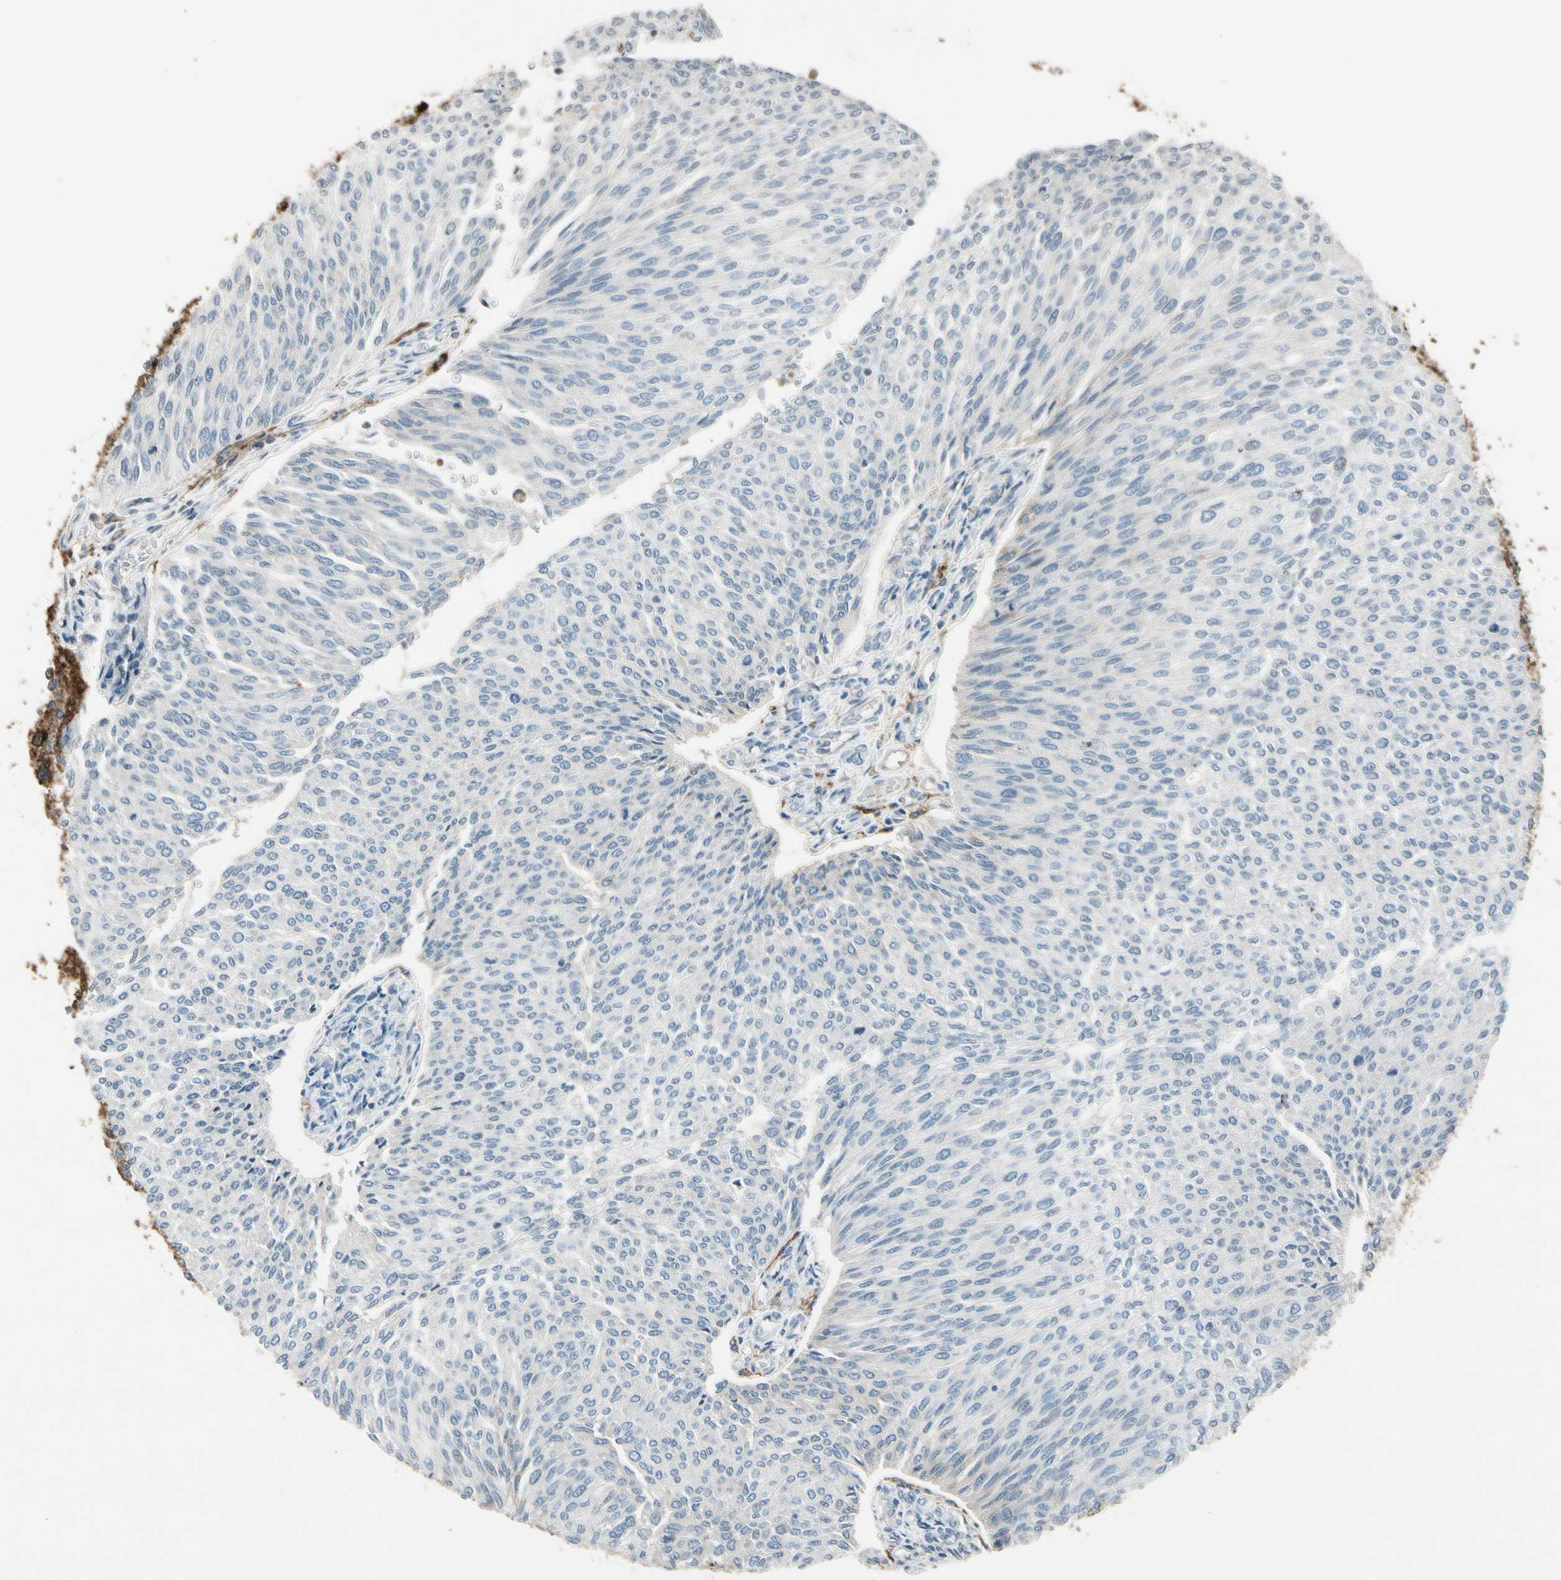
{"staining": {"intensity": "negative", "quantity": "none", "location": "none"}, "tissue": "urothelial cancer", "cell_type": "Tumor cells", "image_type": "cancer", "snomed": [{"axis": "morphology", "description": "Urothelial carcinoma, Low grade"}, {"axis": "topography", "description": "Urinary bladder"}], "caption": "This histopathology image is of urothelial cancer stained with immunohistochemistry to label a protein in brown with the nuclei are counter-stained blue. There is no positivity in tumor cells.", "gene": "PDPN", "patient": {"sex": "female", "age": 79}}